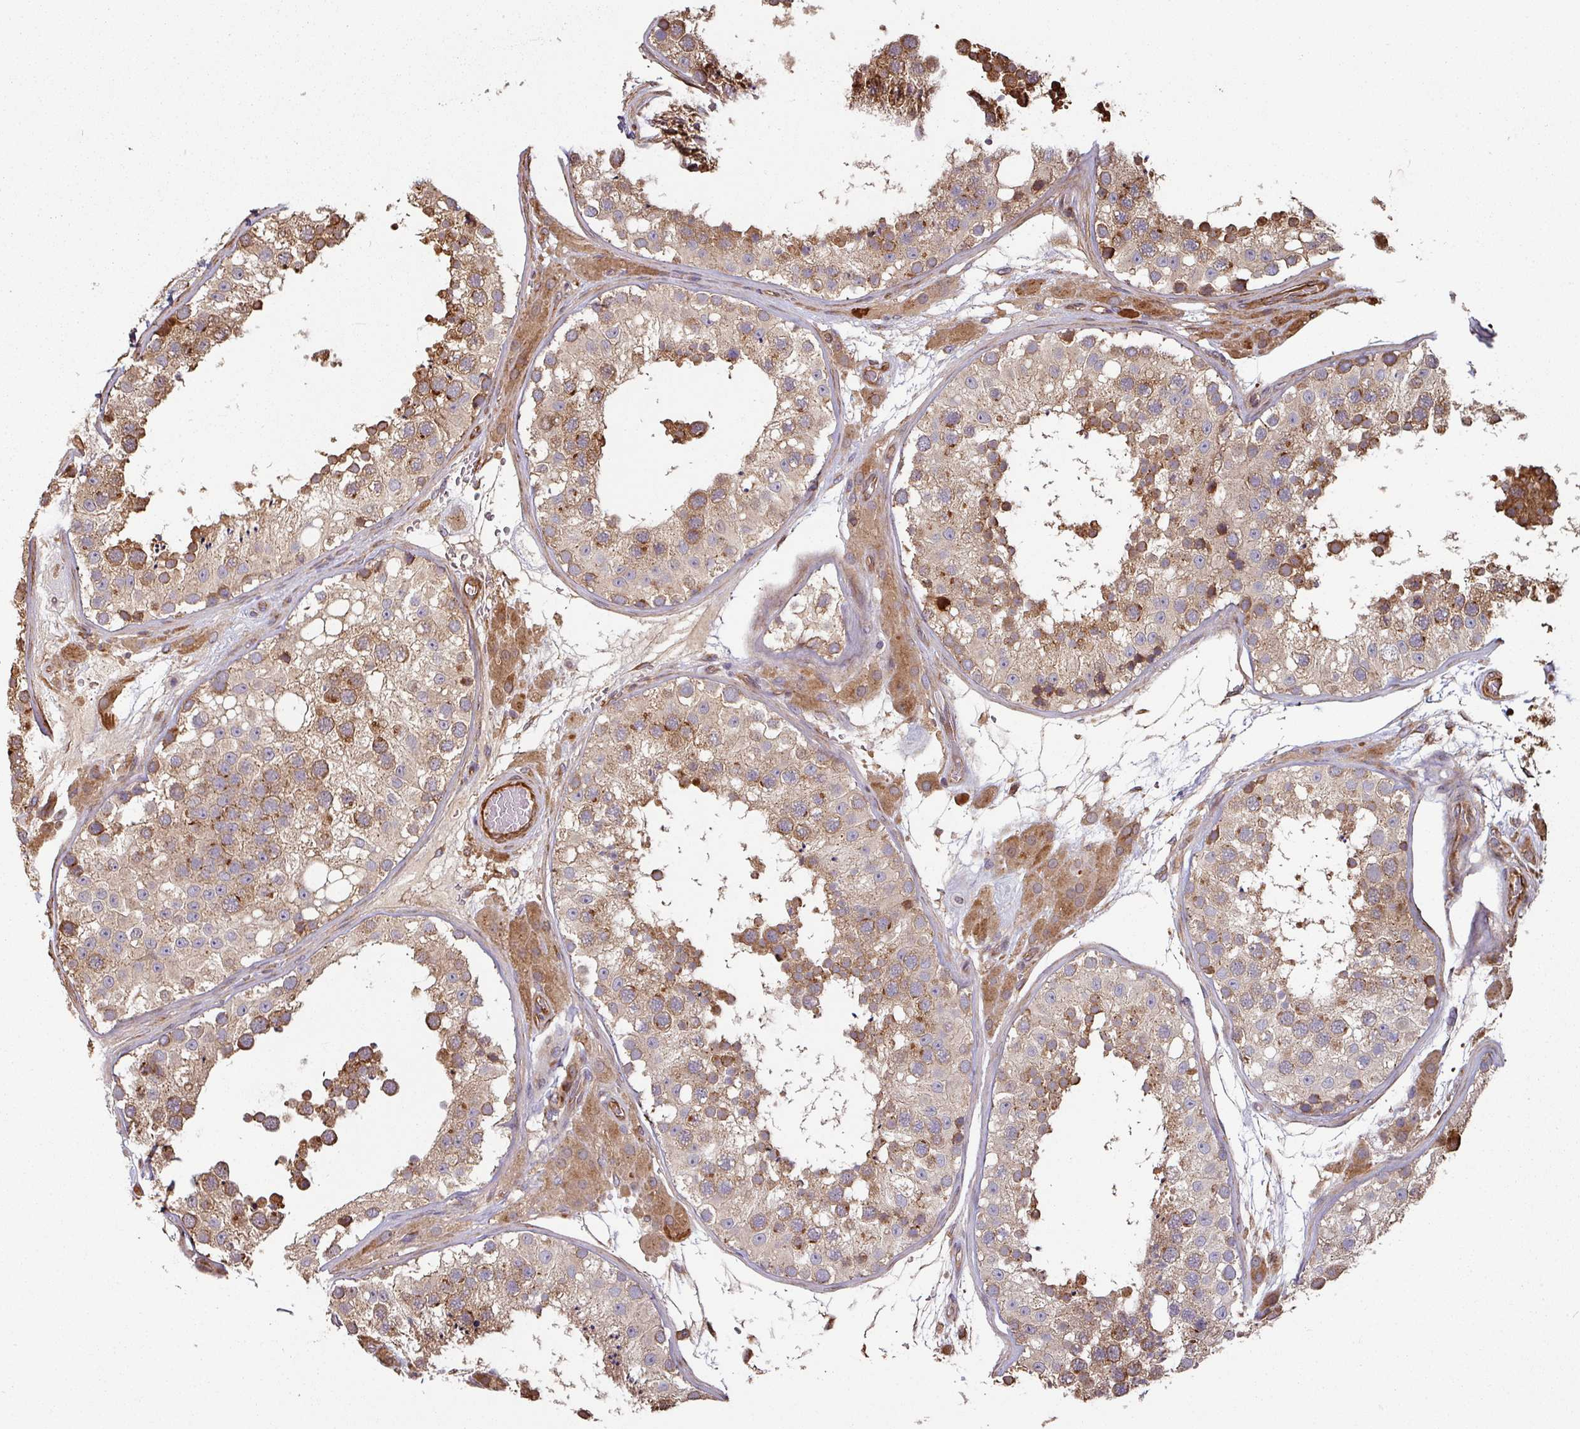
{"staining": {"intensity": "moderate", "quantity": ">75%", "location": "cytoplasmic/membranous"}, "tissue": "testis", "cell_type": "Cells in seminiferous ducts", "image_type": "normal", "snomed": [{"axis": "morphology", "description": "Normal tissue, NOS"}, {"axis": "topography", "description": "Testis"}], "caption": "Immunohistochemical staining of benign testis shows medium levels of moderate cytoplasmic/membranous expression in approximately >75% of cells in seminiferous ducts. (DAB IHC, brown staining for protein, blue staining for nuclei).", "gene": "SIK1", "patient": {"sex": "male", "age": 26}}